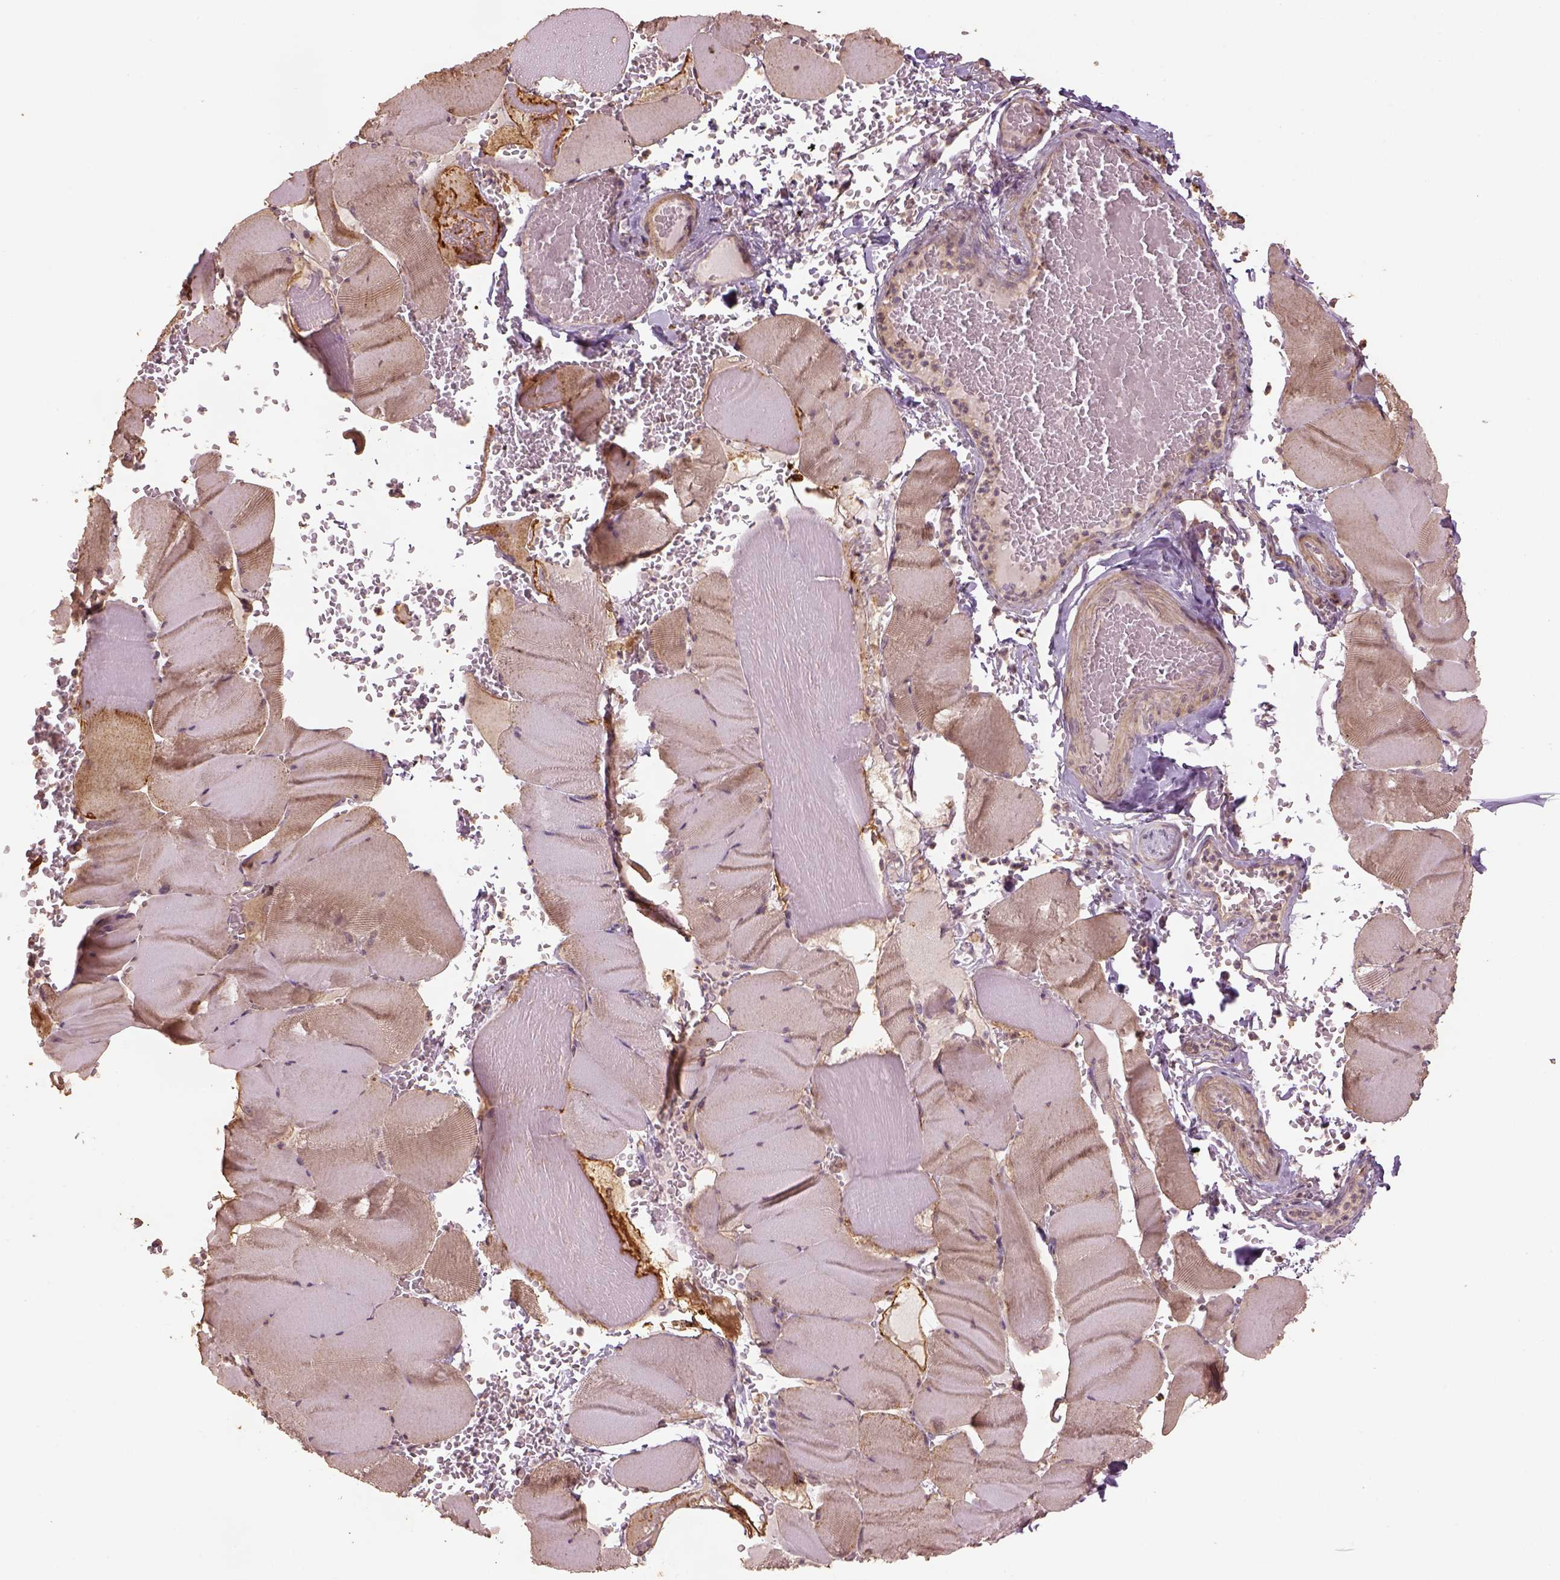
{"staining": {"intensity": "weak", "quantity": "<25%", "location": "cytoplasmic/membranous"}, "tissue": "skeletal muscle", "cell_type": "Myocytes", "image_type": "normal", "snomed": [{"axis": "morphology", "description": "Normal tissue, NOS"}, {"axis": "topography", "description": "Skeletal muscle"}], "caption": "Immunohistochemistry (IHC) of normal human skeletal muscle demonstrates no positivity in myocytes.", "gene": "LIN7A", "patient": {"sex": "male", "age": 56}}